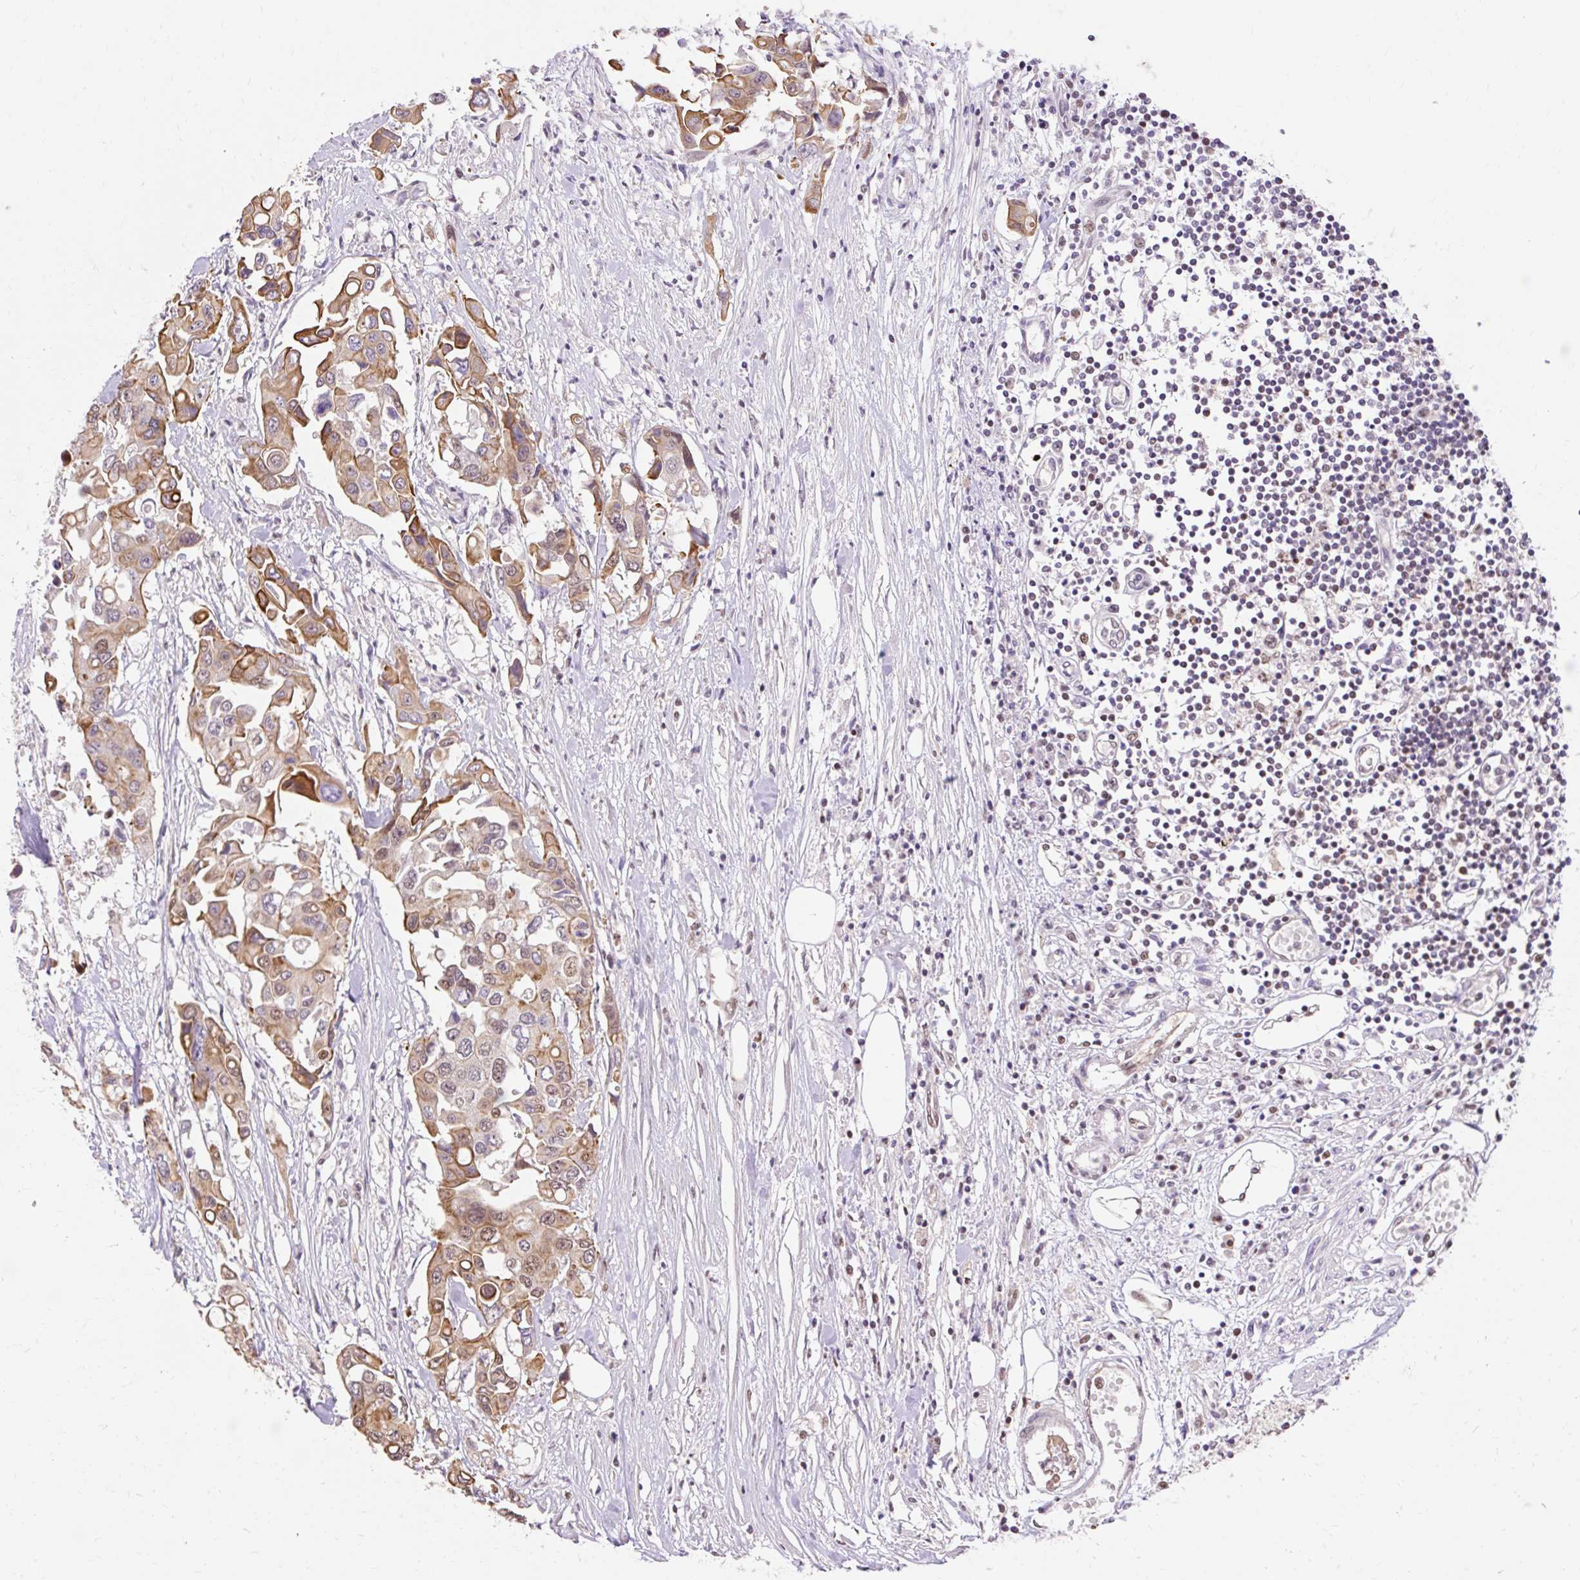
{"staining": {"intensity": "strong", "quantity": "25%-75%", "location": "cytoplasmic/membranous"}, "tissue": "colorectal cancer", "cell_type": "Tumor cells", "image_type": "cancer", "snomed": [{"axis": "morphology", "description": "Adenocarcinoma, NOS"}, {"axis": "topography", "description": "Colon"}], "caption": "Colorectal cancer stained with immunohistochemistry exhibits strong cytoplasmic/membranous staining in about 25%-75% of tumor cells.", "gene": "NPIPB12", "patient": {"sex": "male", "age": 77}}